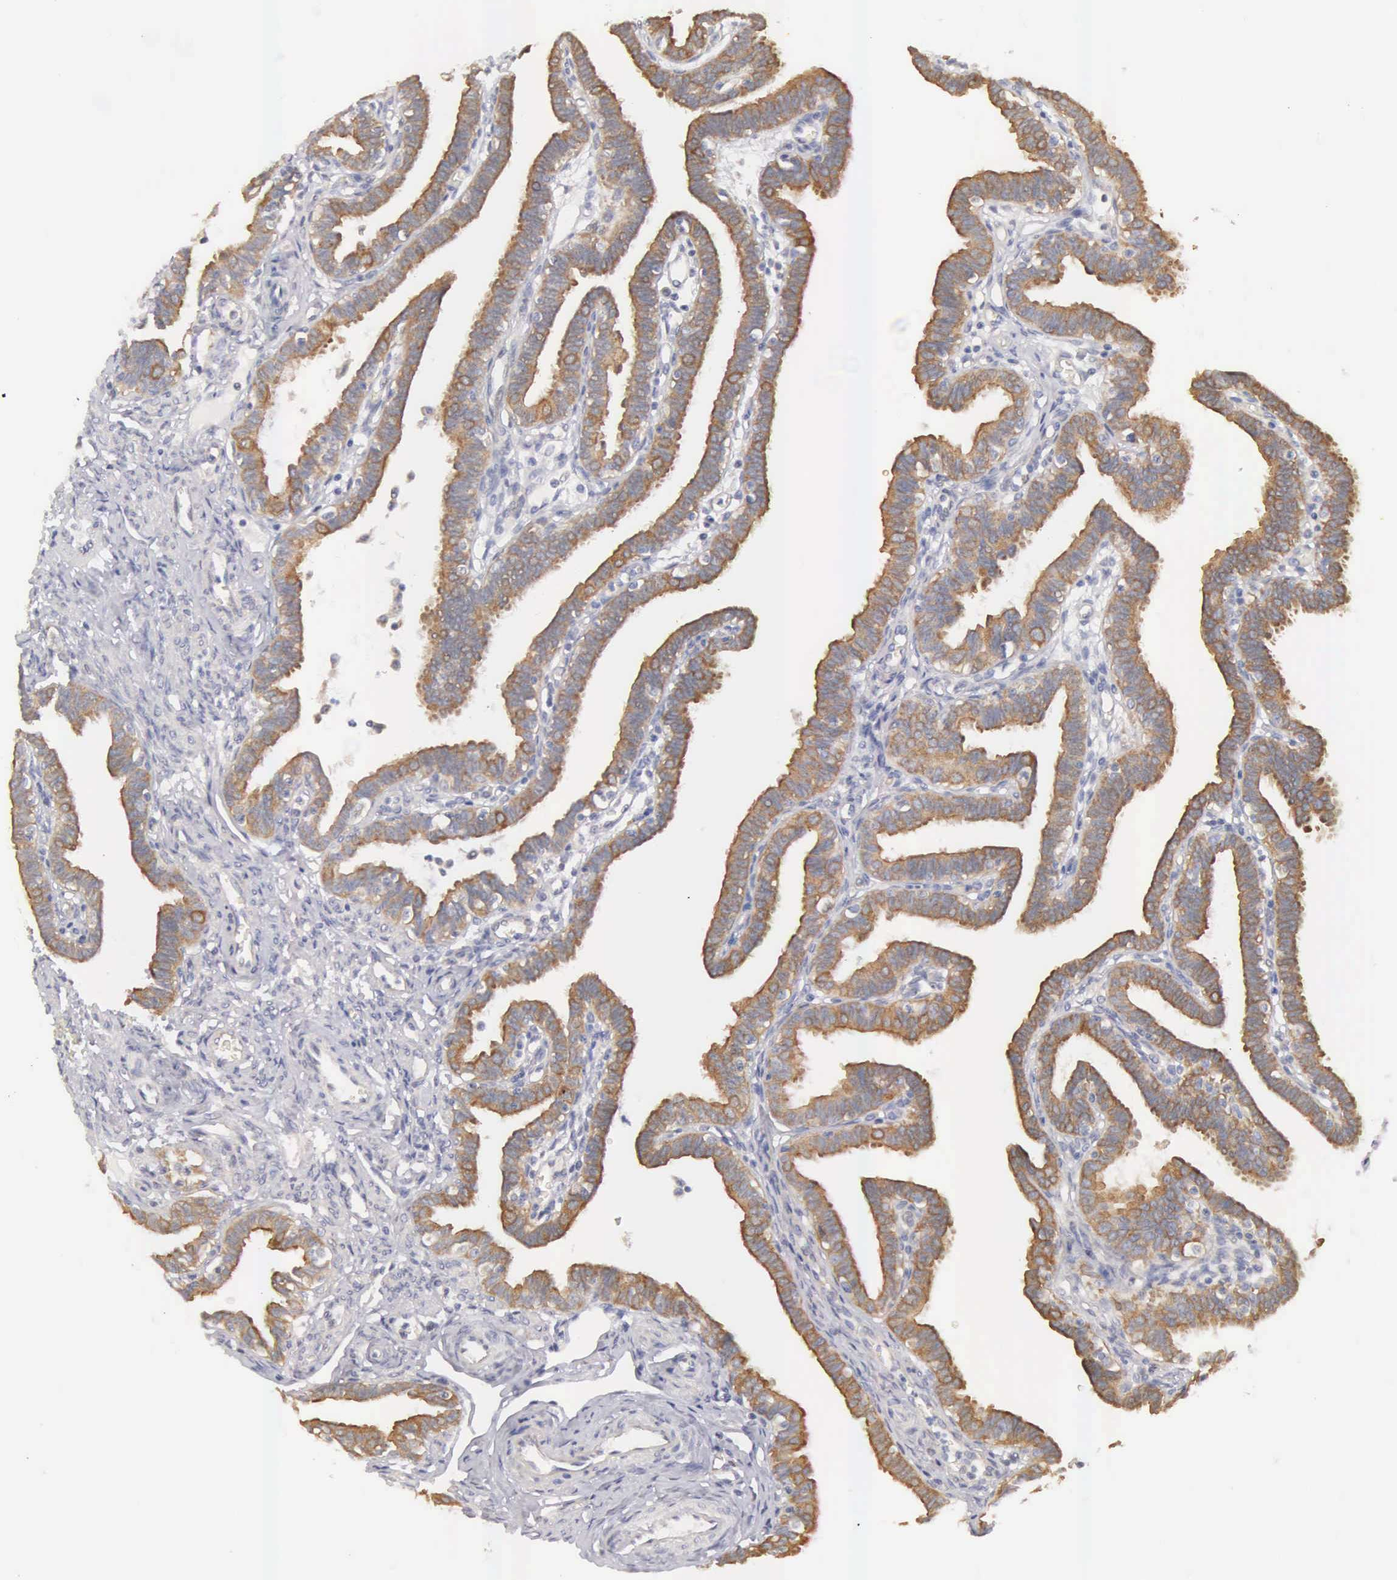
{"staining": {"intensity": "moderate", "quantity": ">75%", "location": "cytoplasmic/membranous"}, "tissue": "fallopian tube", "cell_type": "Glandular cells", "image_type": "normal", "snomed": [{"axis": "morphology", "description": "Normal tissue, NOS"}, {"axis": "topography", "description": "Fallopian tube"}], "caption": "This histopathology image shows IHC staining of unremarkable fallopian tube, with medium moderate cytoplasmic/membranous staining in about >75% of glandular cells.", "gene": "TXLNG", "patient": {"sex": "female", "age": 41}}